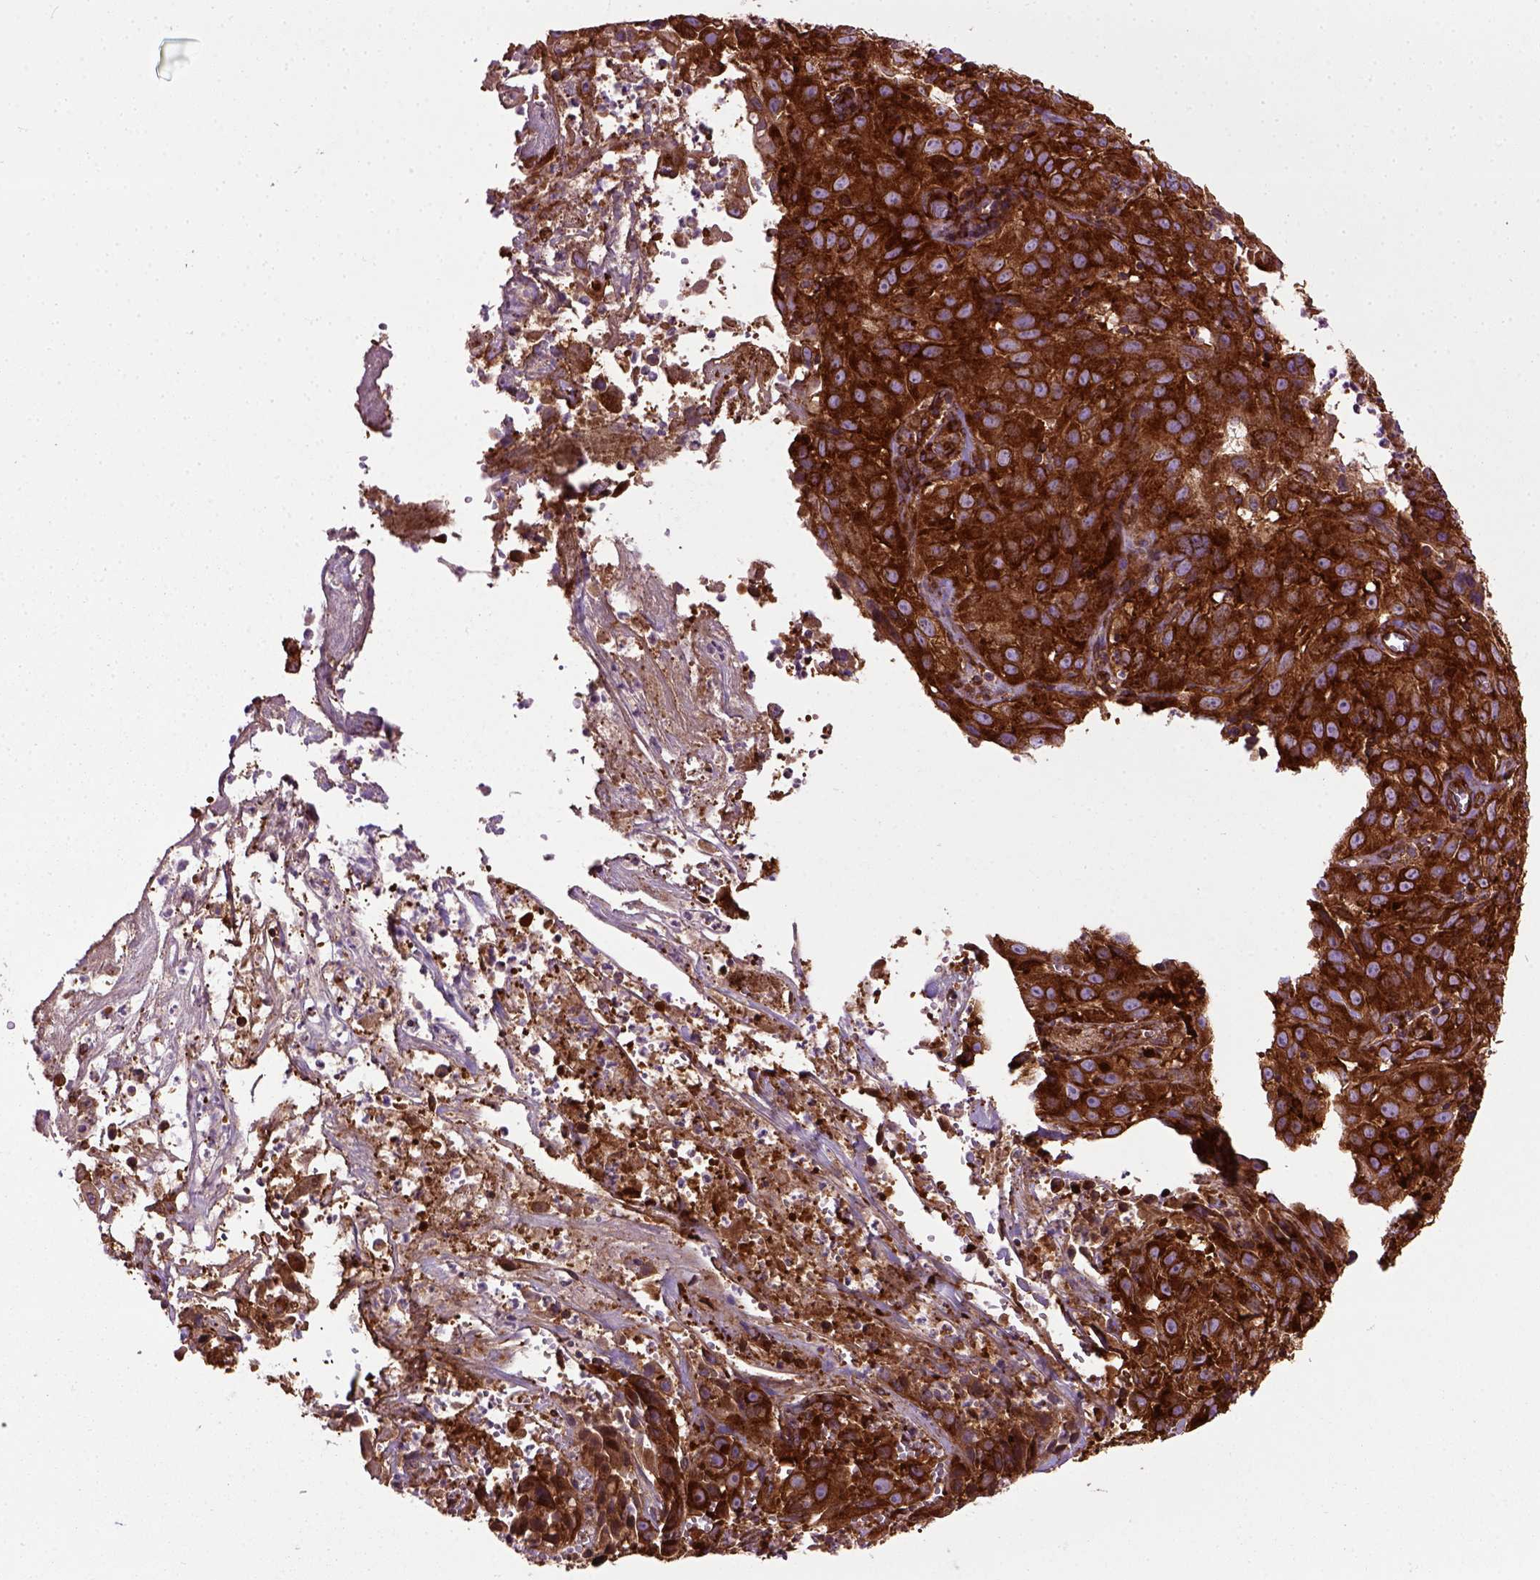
{"staining": {"intensity": "strong", "quantity": ">75%", "location": "cytoplasmic/membranous"}, "tissue": "cervical cancer", "cell_type": "Tumor cells", "image_type": "cancer", "snomed": [{"axis": "morphology", "description": "Squamous cell carcinoma, NOS"}, {"axis": "topography", "description": "Cervix"}], "caption": "Immunohistochemical staining of cervical cancer (squamous cell carcinoma) exhibits strong cytoplasmic/membranous protein staining in approximately >75% of tumor cells.", "gene": "CAPRIN1", "patient": {"sex": "female", "age": 32}}